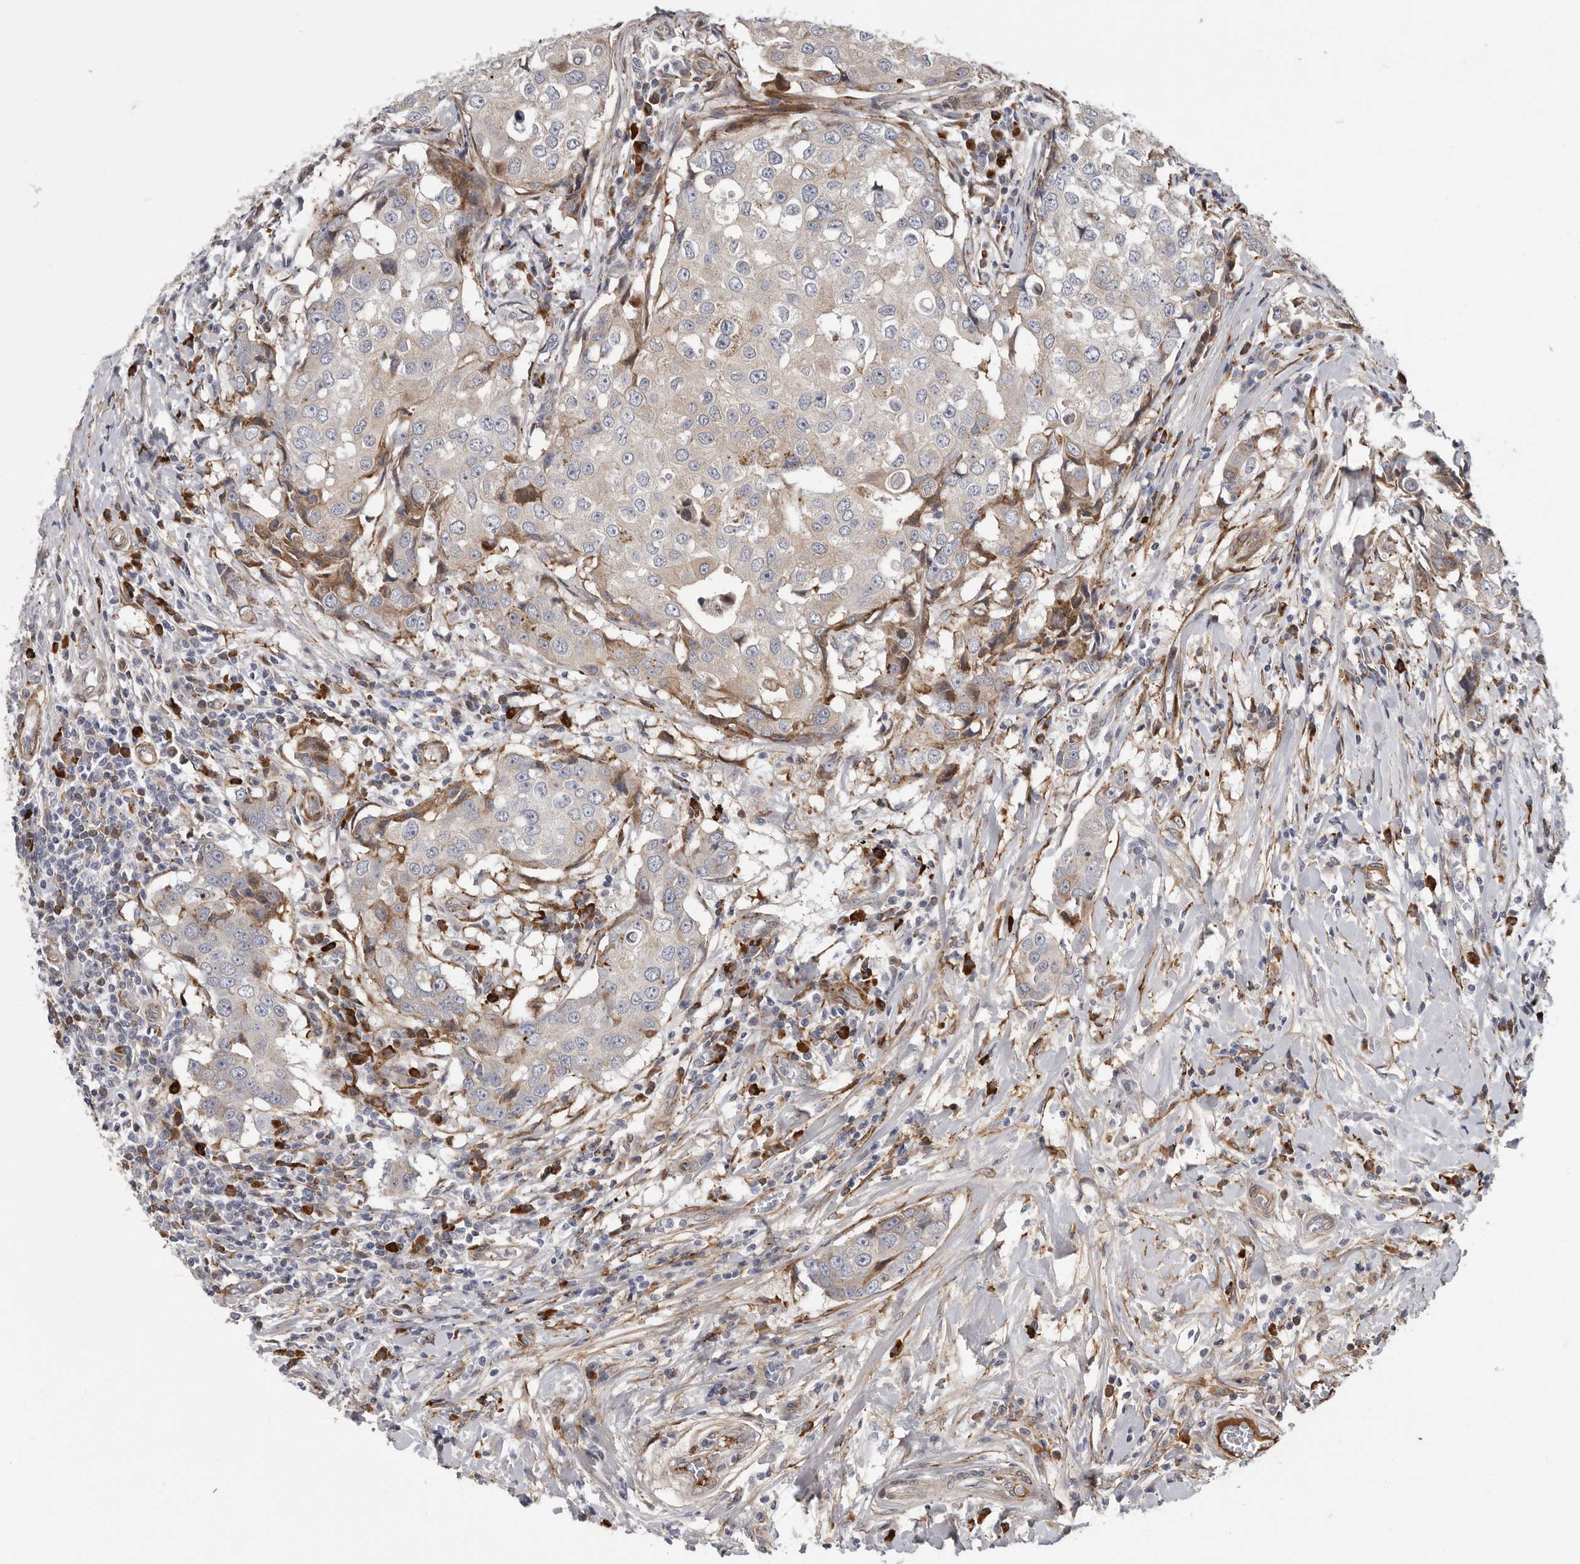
{"staining": {"intensity": "weak", "quantity": "<25%", "location": "cytoplasmic/membranous"}, "tissue": "breast cancer", "cell_type": "Tumor cells", "image_type": "cancer", "snomed": [{"axis": "morphology", "description": "Duct carcinoma"}, {"axis": "topography", "description": "Breast"}], "caption": "Photomicrograph shows no significant protein staining in tumor cells of breast cancer (infiltrating ductal carcinoma). (DAB (3,3'-diaminobenzidine) immunohistochemistry (IHC) with hematoxylin counter stain).", "gene": "ATXN3L", "patient": {"sex": "female", "age": 27}}